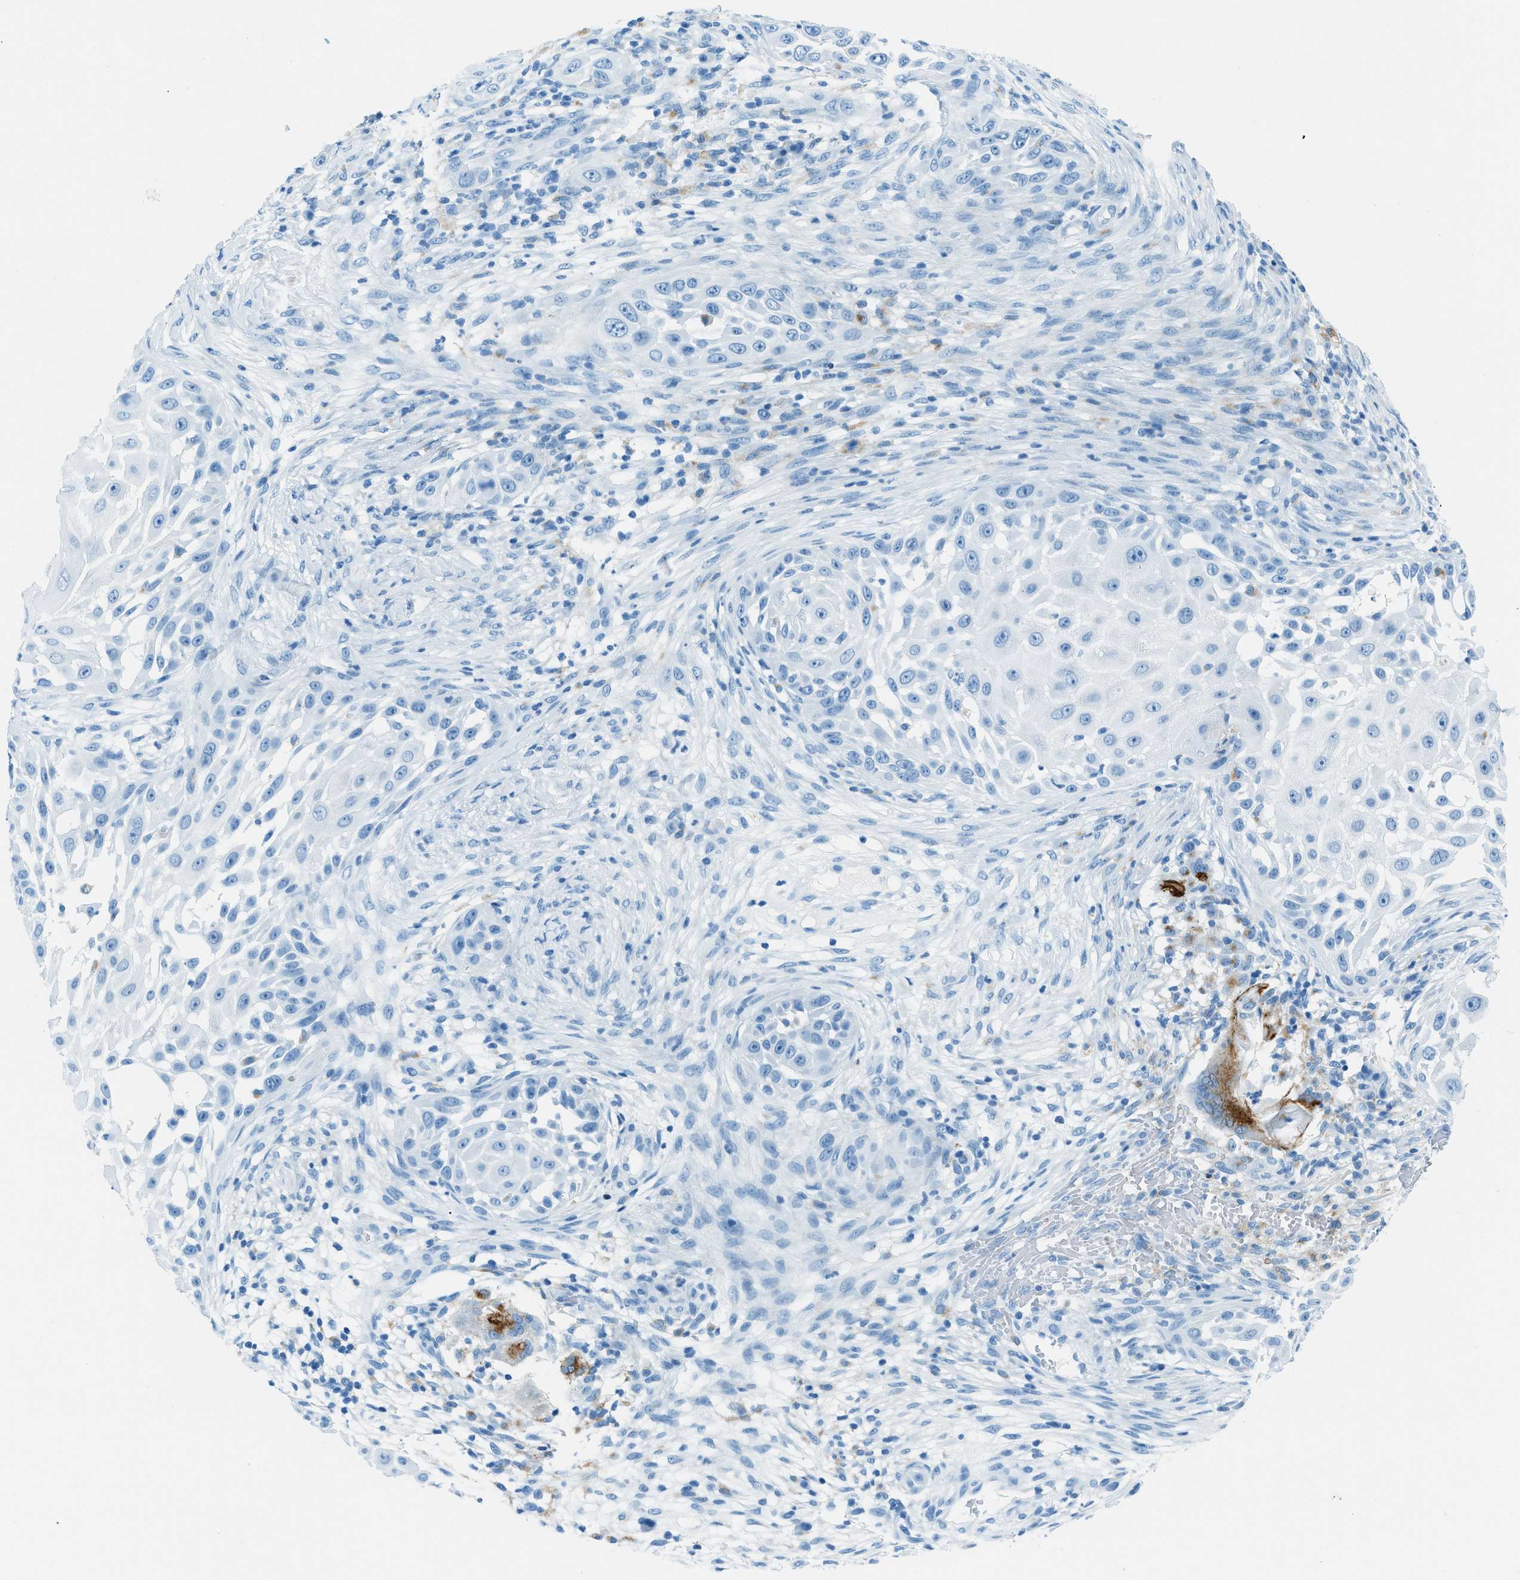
{"staining": {"intensity": "negative", "quantity": "none", "location": "none"}, "tissue": "skin cancer", "cell_type": "Tumor cells", "image_type": "cancer", "snomed": [{"axis": "morphology", "description": "Squamous cell carcinoma, NOS"}, {"axis": "topography", "description": "Skin"}], "caption": "Human skin cancer (squamous cell carcinoma) stained for a protein using immunohistochemistry displays no positivity in tumor cells.", "gene": "C21orf62", "patient": {"sex": "female", "age": 44}}